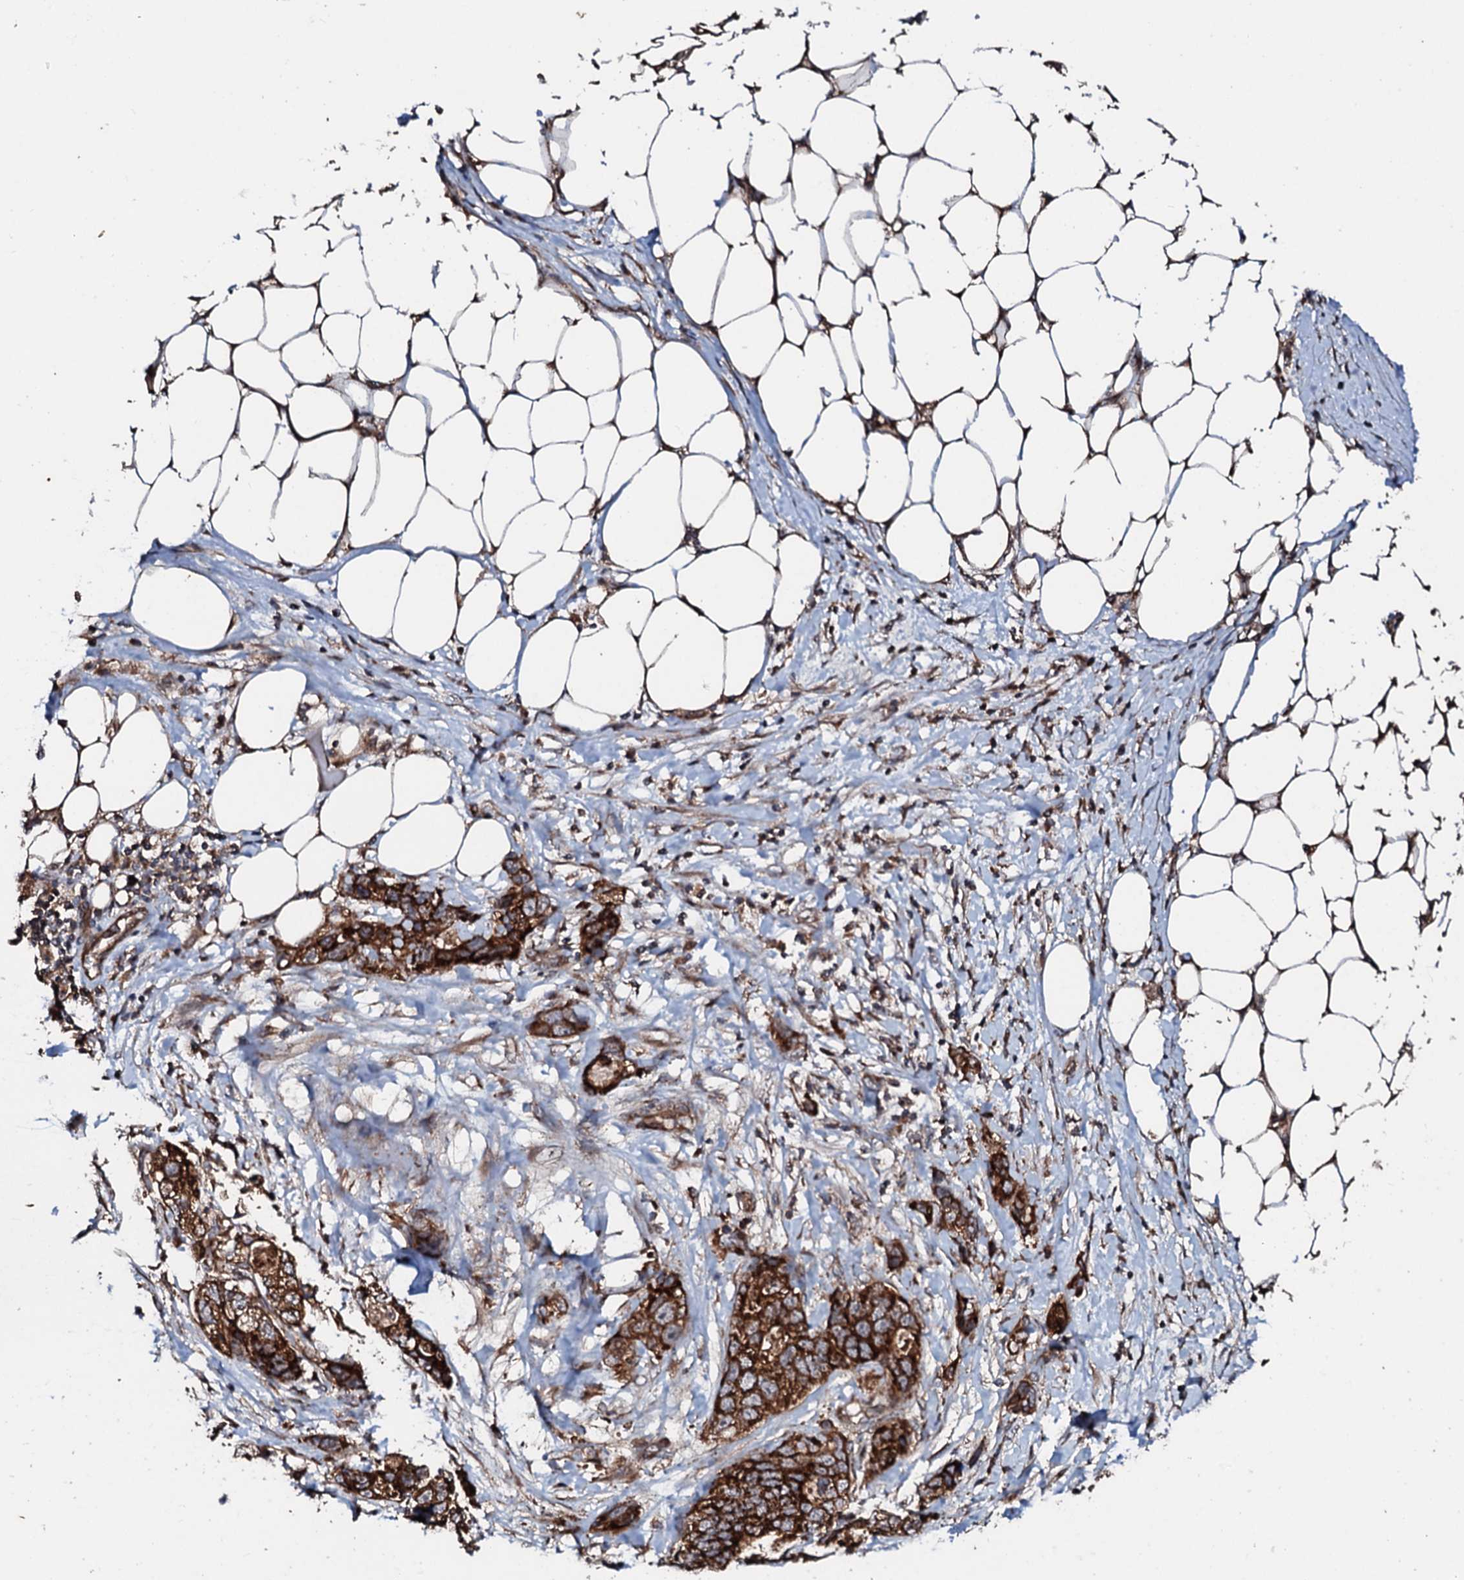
{"staining": {"intensity": "strong", "quantity": ">75%", "location": "cytoplasmic/membranous"}, "tissue": "stomach cancer", "cell_type": "Tumor cells", "image_type": "cancer", "snomed": [{"axis": "morphology", "description": "Adenocarcinoma, NOS"}, {"axis": "topography", "description": "Stomach"}], "caption": "IHC of stomach adenocarcinoma demonstrates high levels of strong cytoplasmic/membranous expression in approximately >75% of tumor cells. The staining is performed using DAB (3,3'-diaminobenzidine) brown chromogen to label protein expression. The nuclei are counter-stained blue using hematoxylin.", "gene": "SDHAF2", "patient": {"sex": "female", "age": 89}}